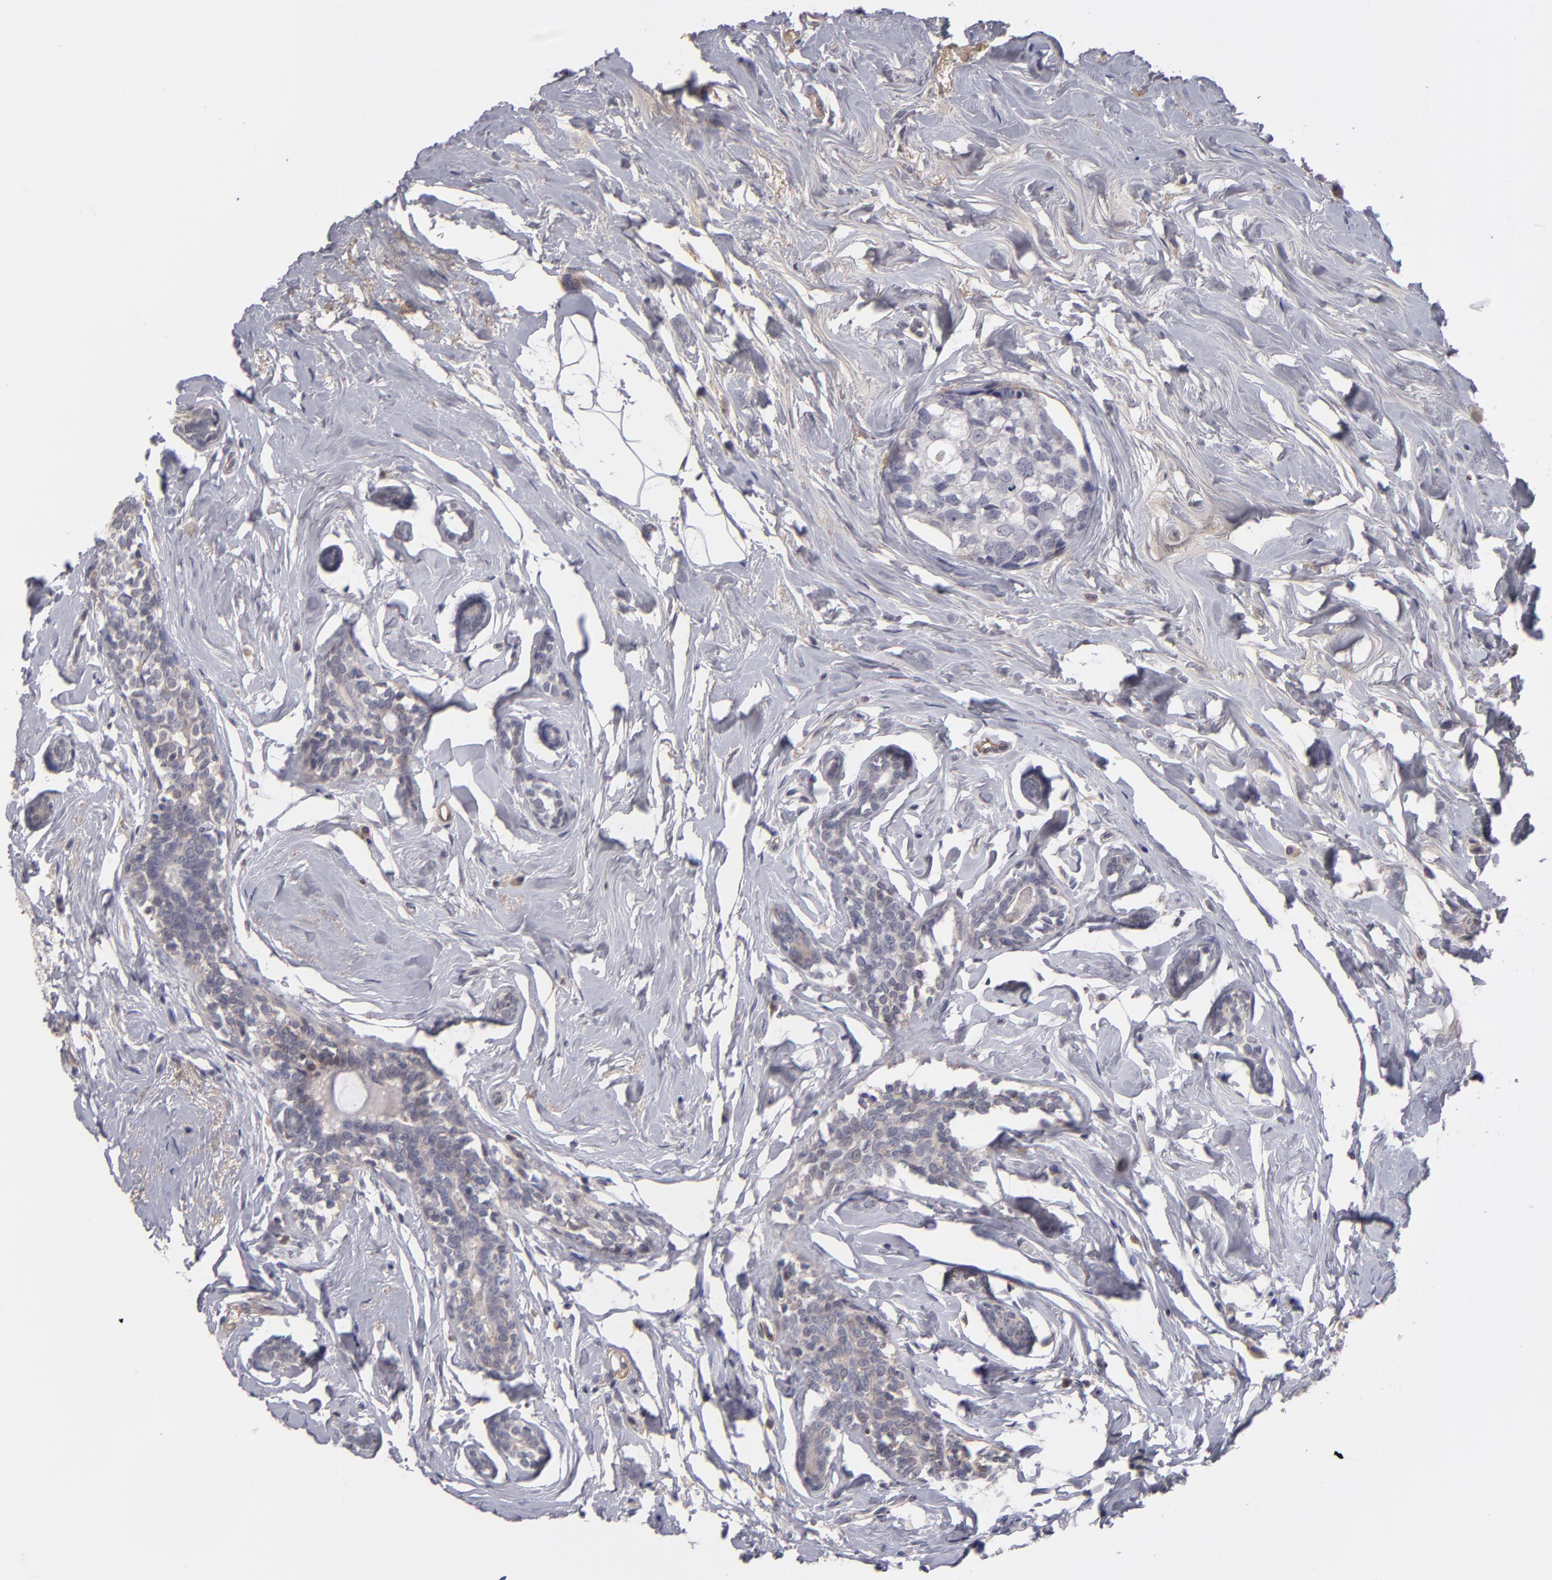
{"staining": {"intensity": "weak", "quantity": "<25%", "location": "cytoplasmic/membranous"}, "tissue": "breast cancer", "cell_type": "Tumor cells", "image_type": "cancer", "snomed": [{"axis": "morphology", "description": "Normal tissue, NOS"}, {"axis": "morphology", "description": "Duct carcinoma"}, {"axis": "topography", "description": "Breast"}], "caption": "A high-resolution image shows IHC staining of breast cancer, which shows no significant staining in tumor cells.", "gene": "ITIH4", "patient": {"sex": "female", "age": 50}}